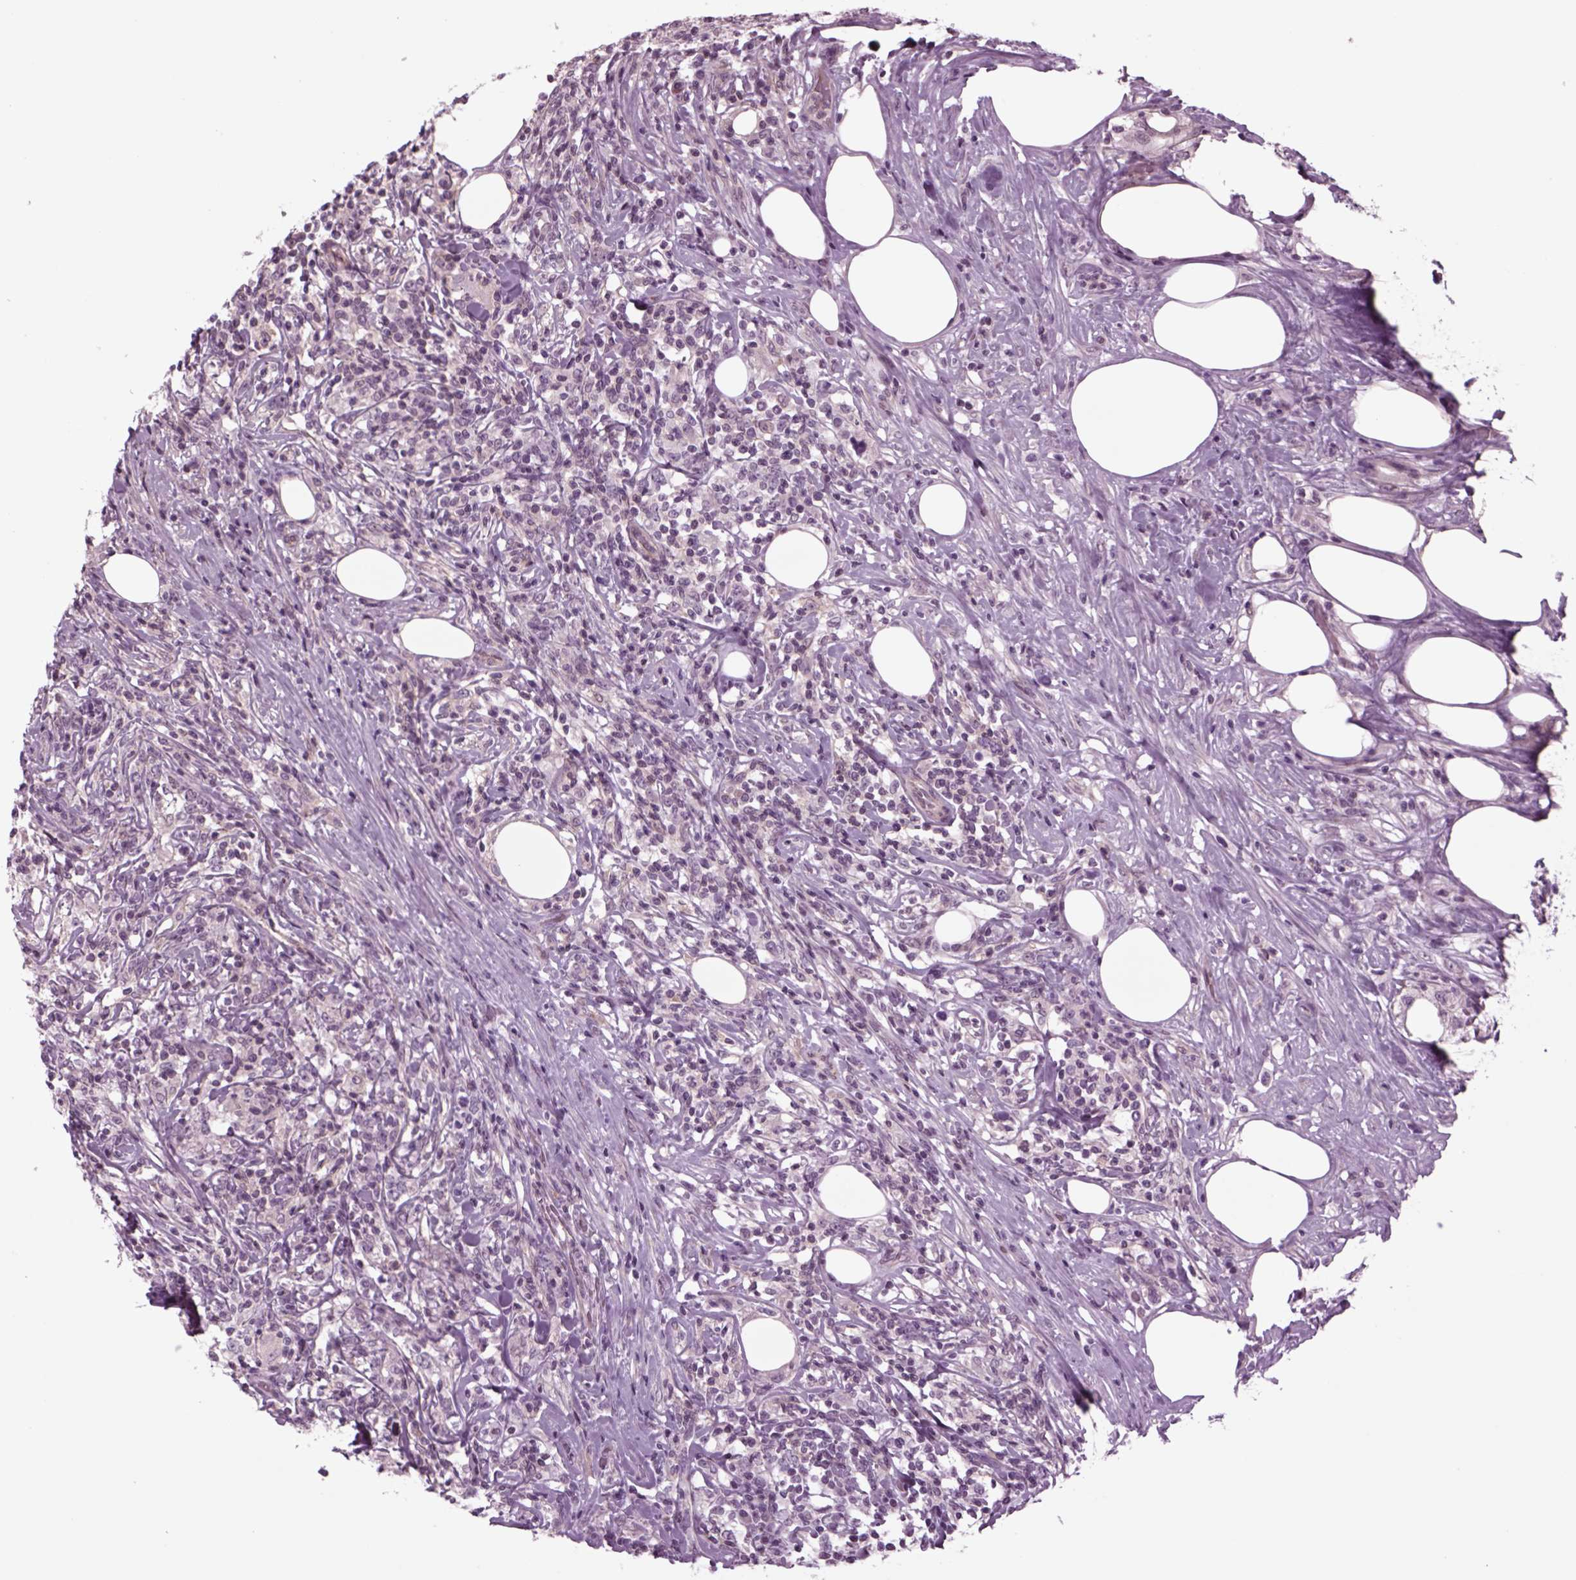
{"staining": {"intensity": "negative", "quantity": "none", "location": "none"}, "tissue": "lymphoma", "cell_type": "Tumor cells", "image_type": "cancer", "snomed": [{"axis": "morphology", "description": "Malignant lymphoma, non-Hodgkin's type, High grade"}, {"axis": "topography", "description": "Lymph node"}], "caption": "DAB (3,3'-diaminobenzidine) immunohistochemical staining of lymphoma exhibits no significant expression in tumor cells.", "gene": "ODF3", "patient": {"sex": "female", "age": 84}}